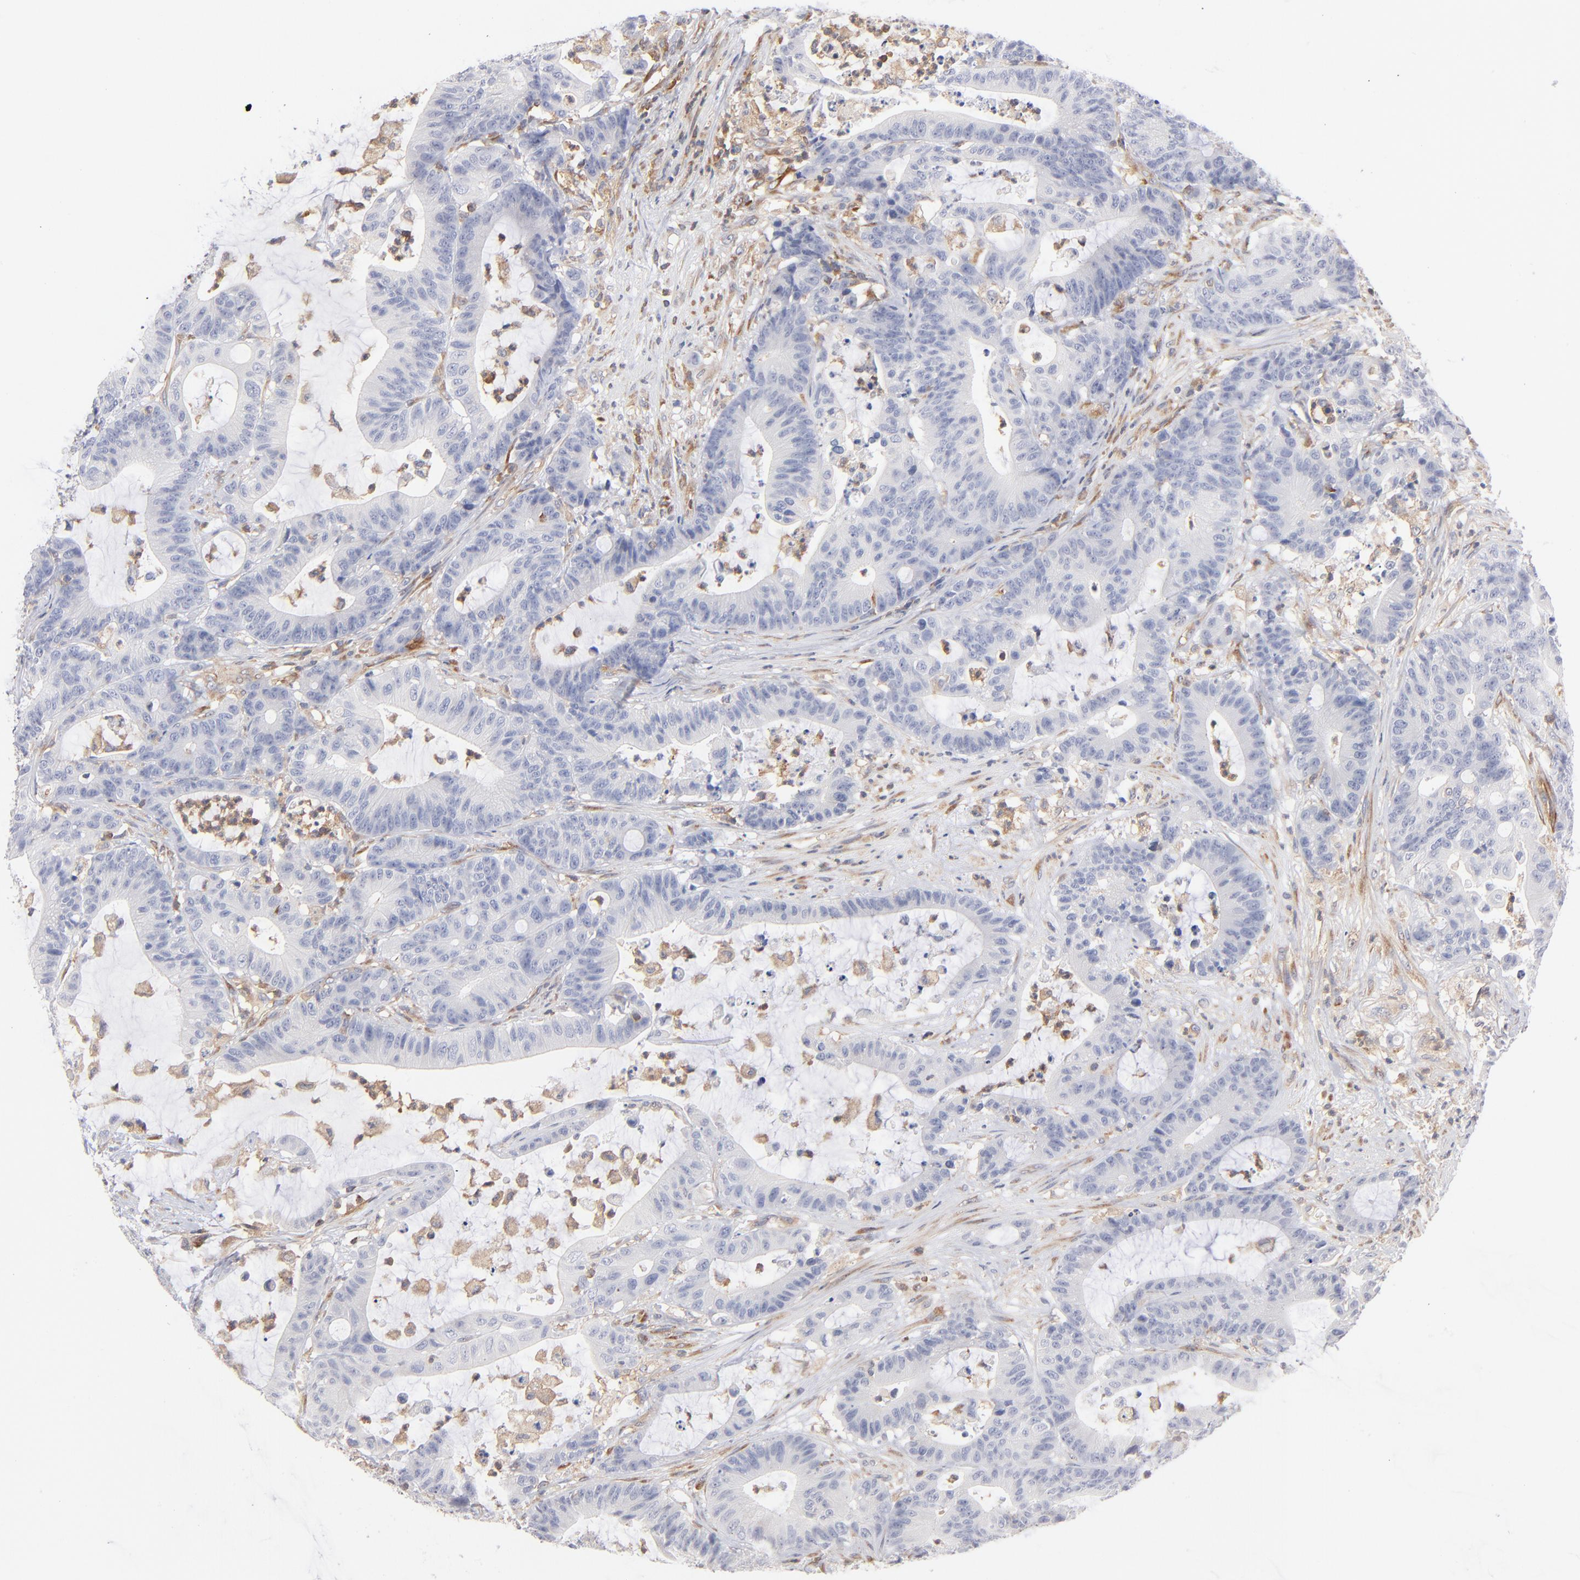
{"staining": {"intensity": "negative", "quantity": "none", "location": "none"}, "tissue": "colorectal cancer", "cell_type": "Tumor cells", "image_type": "cancer", "snomed": [{"axis": "morphology", "description": "Adenocarcinoma, NOS"}, {"axis": "topography", "description": "Colon"}], "caption": "Tumor cells are negative for protein expression in human colorectal cancer (adenocarcinoma).", "gene": "WIPF1", "patient": {"sex": "female", "age": 84}}